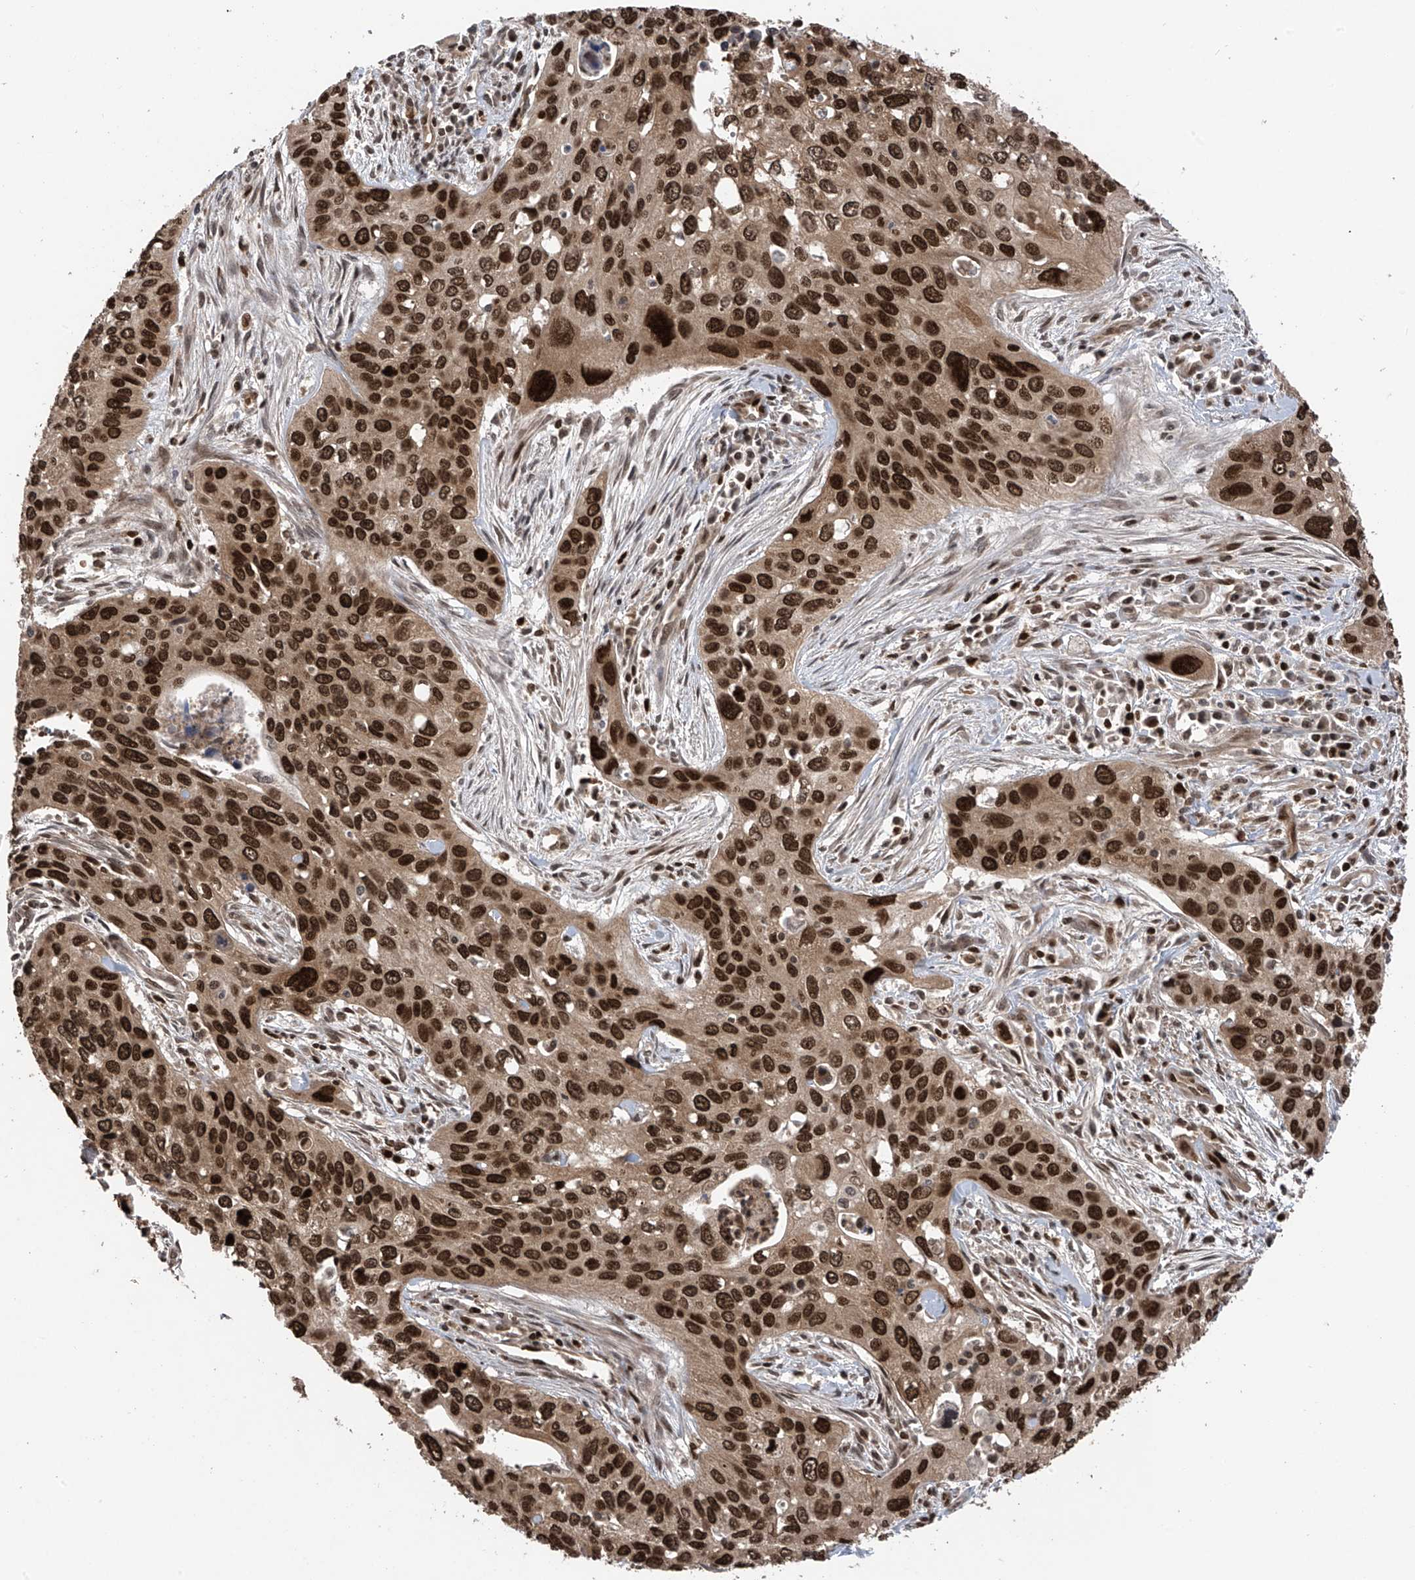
{"staining": {"intensity": "strong", "quantity": ">75%", "location": "cytoplasmic/membranous,nuclear"}, "tissue": "cervical cancer", "cell_type": "Tumor cells", "image_type": "cancer", "snomed": [{"axis": "morphology", "description": "Squamous cell carcinoma, NOS"}, {"axis": "topography", "description": "Cervix"}], "caption": "About >75% of tumor cells in cervical squamous cell carcinoma display strong cytoplasmic/membranous and nuclear protein positivity as visualized by brown immunohistochemical staining.", "gene": "DNAJC9", "patient": {"sex": "female", "age": 55}}